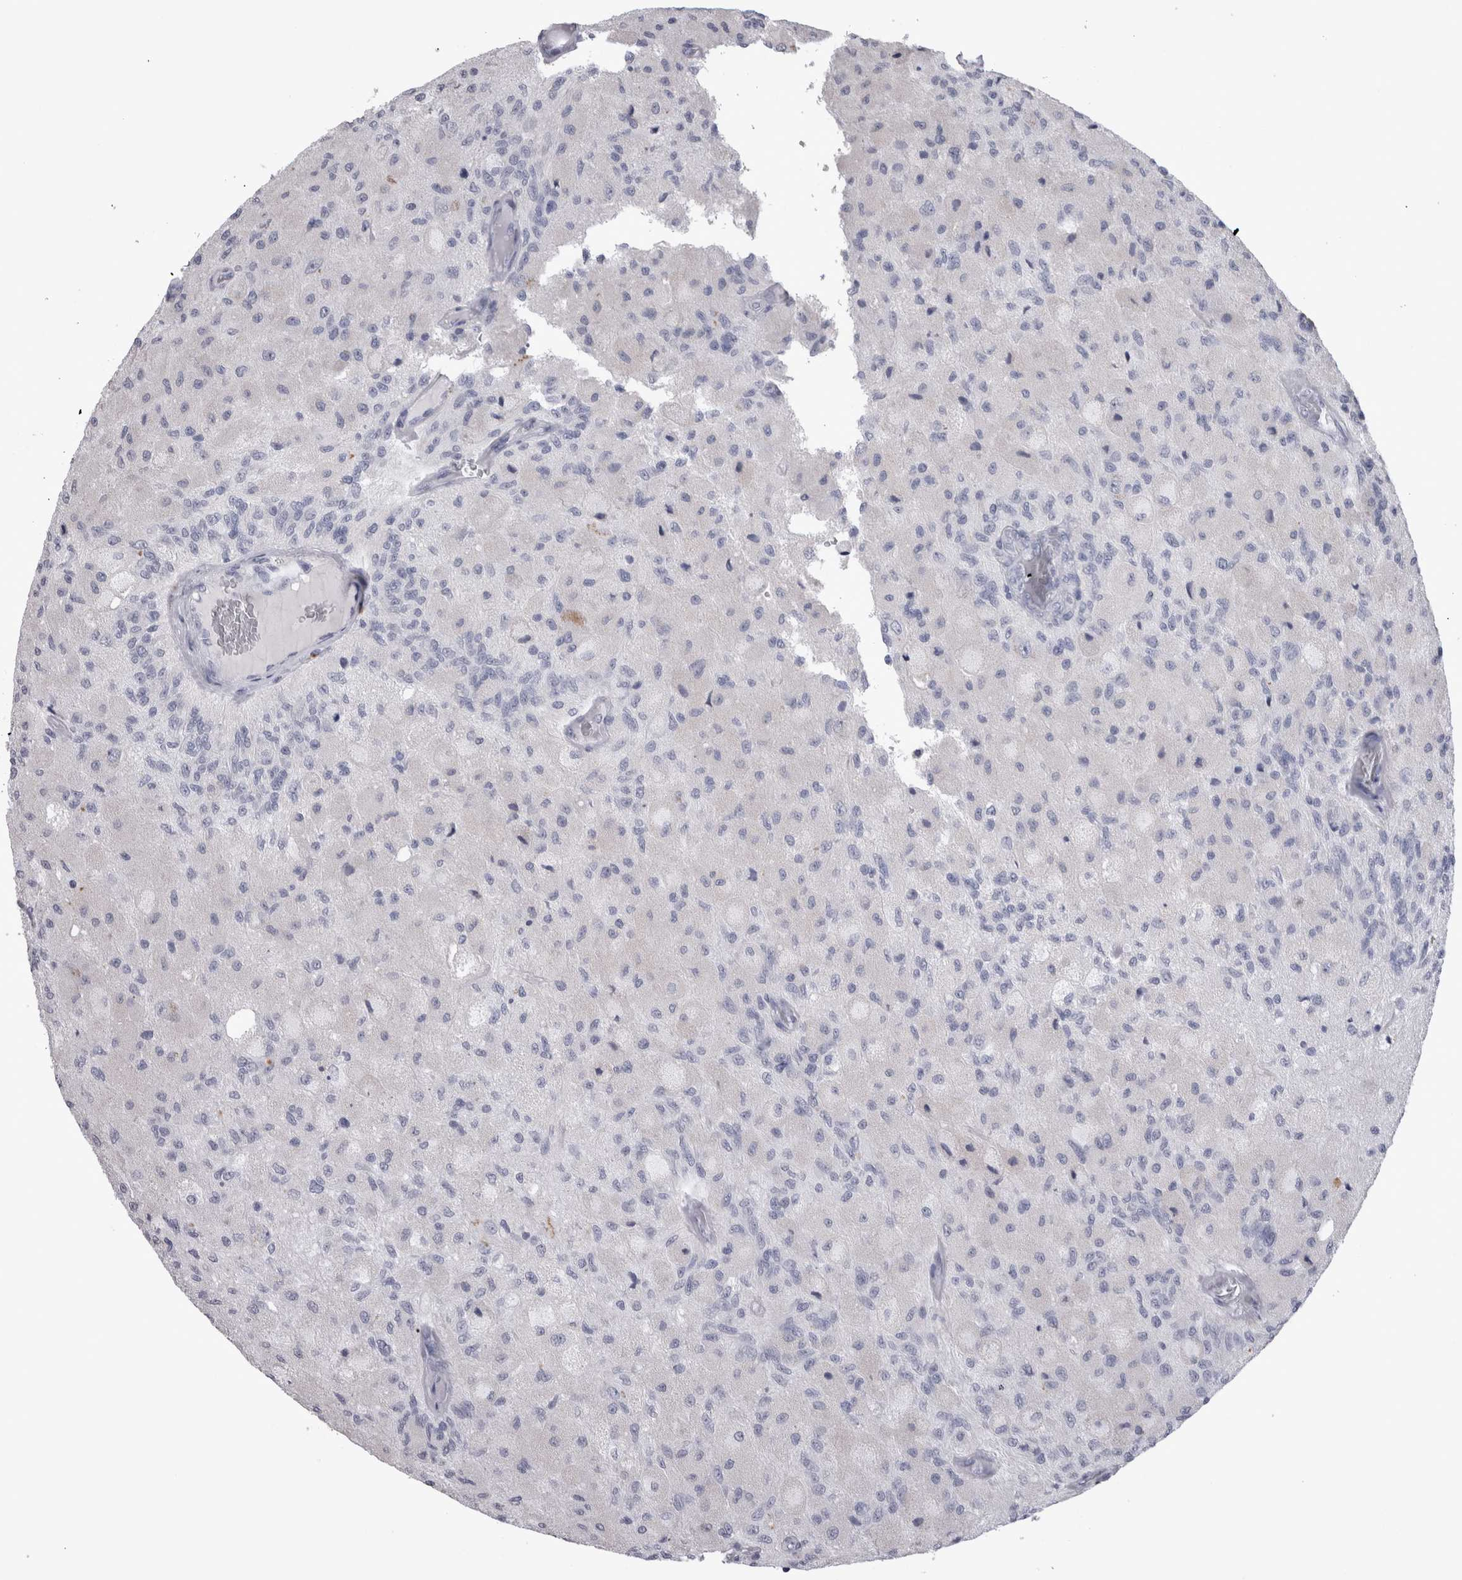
{"staining": {"intensity": "negative", "quantity": "none", "location": "none"}, "tissue": "glioma", "cell_type": "Tumor cells", "image_type": "cancer", "snomed": [{"axis": "morphology", "description": "Normal tissue, NOS"}, {"axis": "morphology", "description": "Glioma, malignant, High grade"}, {"axis": "topography", "description": "Cerebral cortex"}], "caption": "Immunohistochemical staining of human high-grade glioma (malignant) demonstrates no significant expression in tumor cells.", "gene": "ADAM2", "patient": {"sex": "male", "age": 77}}